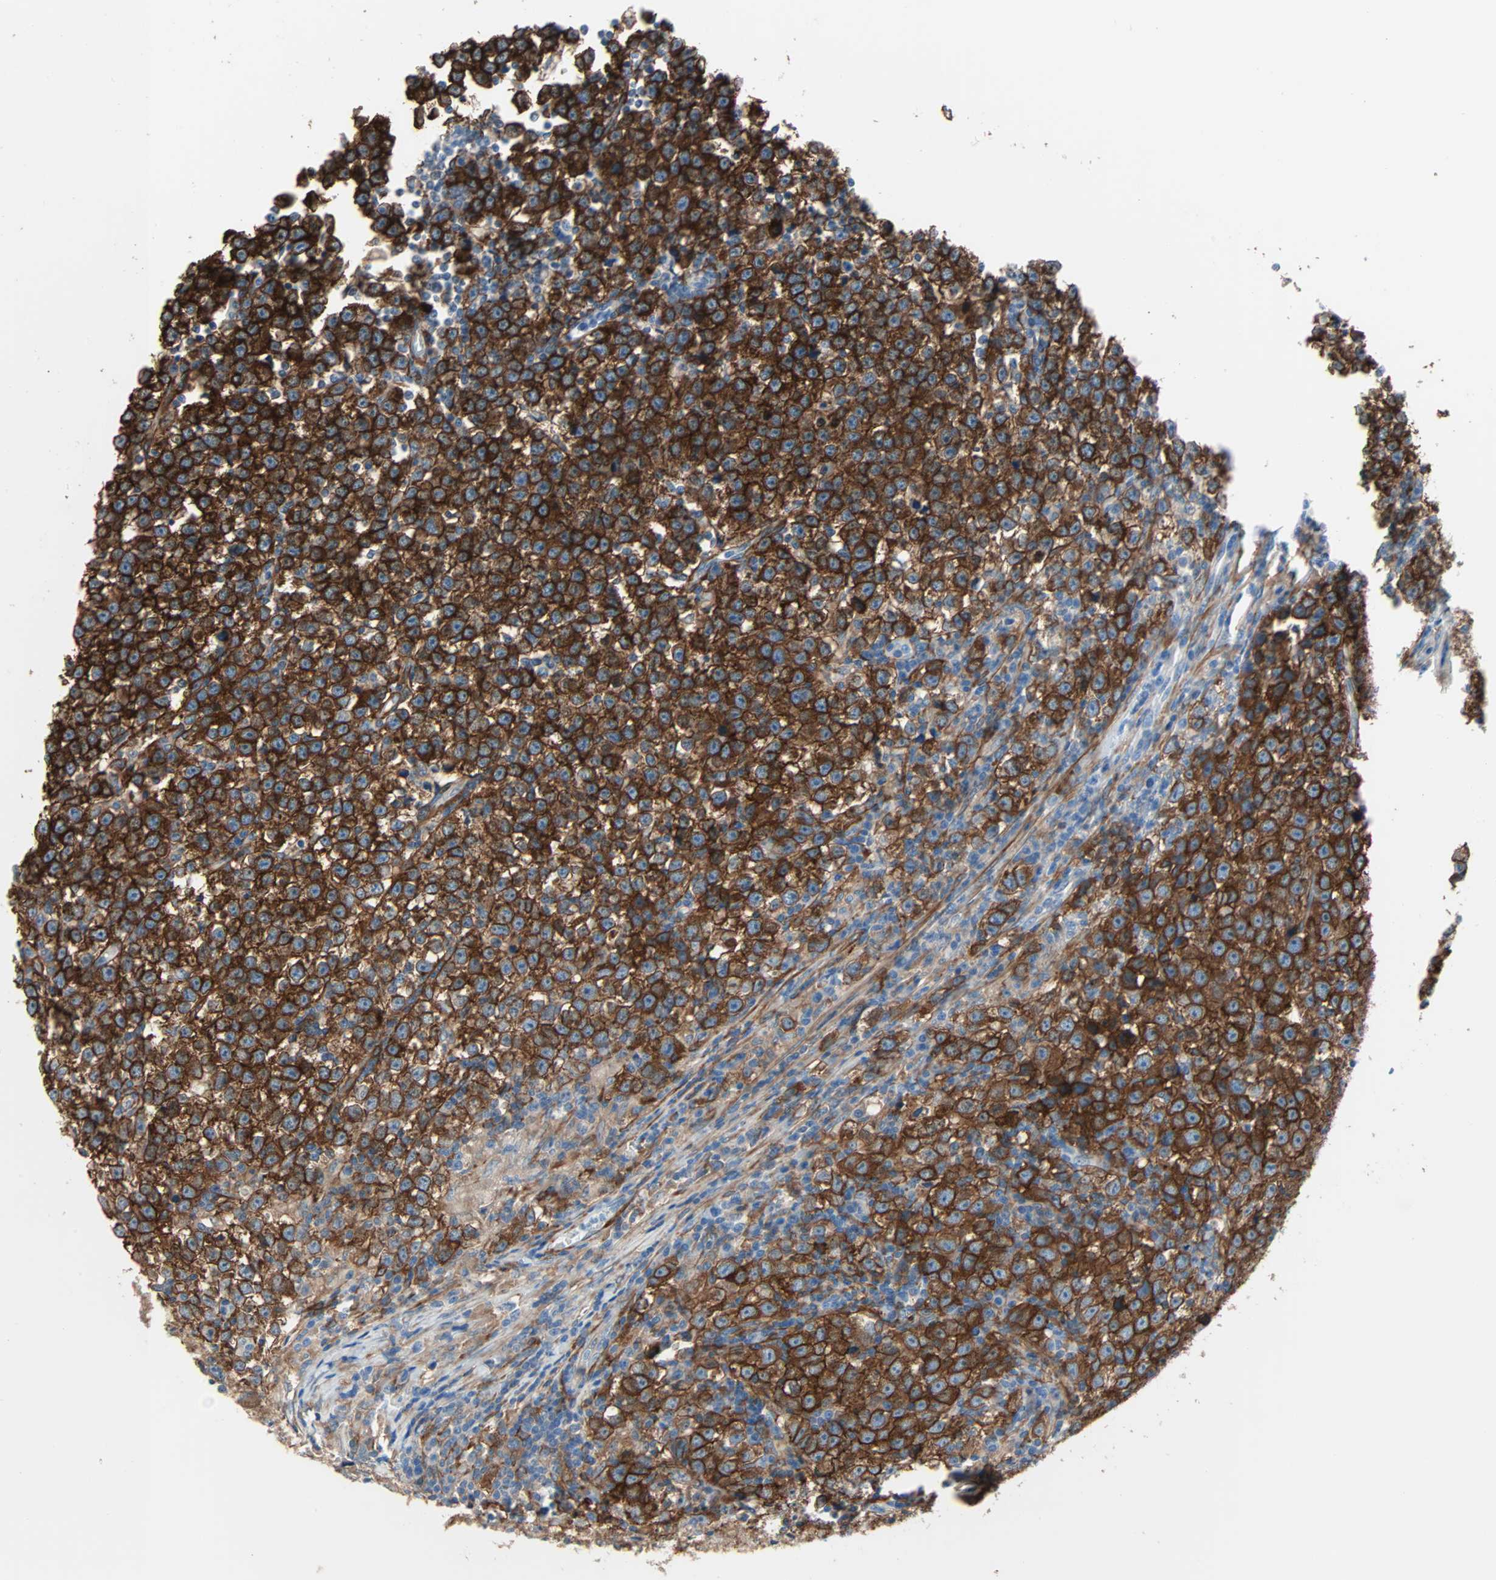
{"staining": {"intensity": "strong", "quantity": ">75%", "location": "cytoplasmic/membranous"}, "tissue": "testis cancer", "cell_type": "Tumor cells", "image_type": "cancer", "snomed": [{"axis": "morphology", "description": "Seminoma, NOS"}, {"axis": "topography", "description": "Testis"}], "caption": "There is high levels of strong cytoplasmic/membranous expression in tumor cells of testis cancer, as demonstrated by immunohistochemical staining (brown color).", "gene": "EPB41L2", "patient": {"sex": "male", "age": 43}}